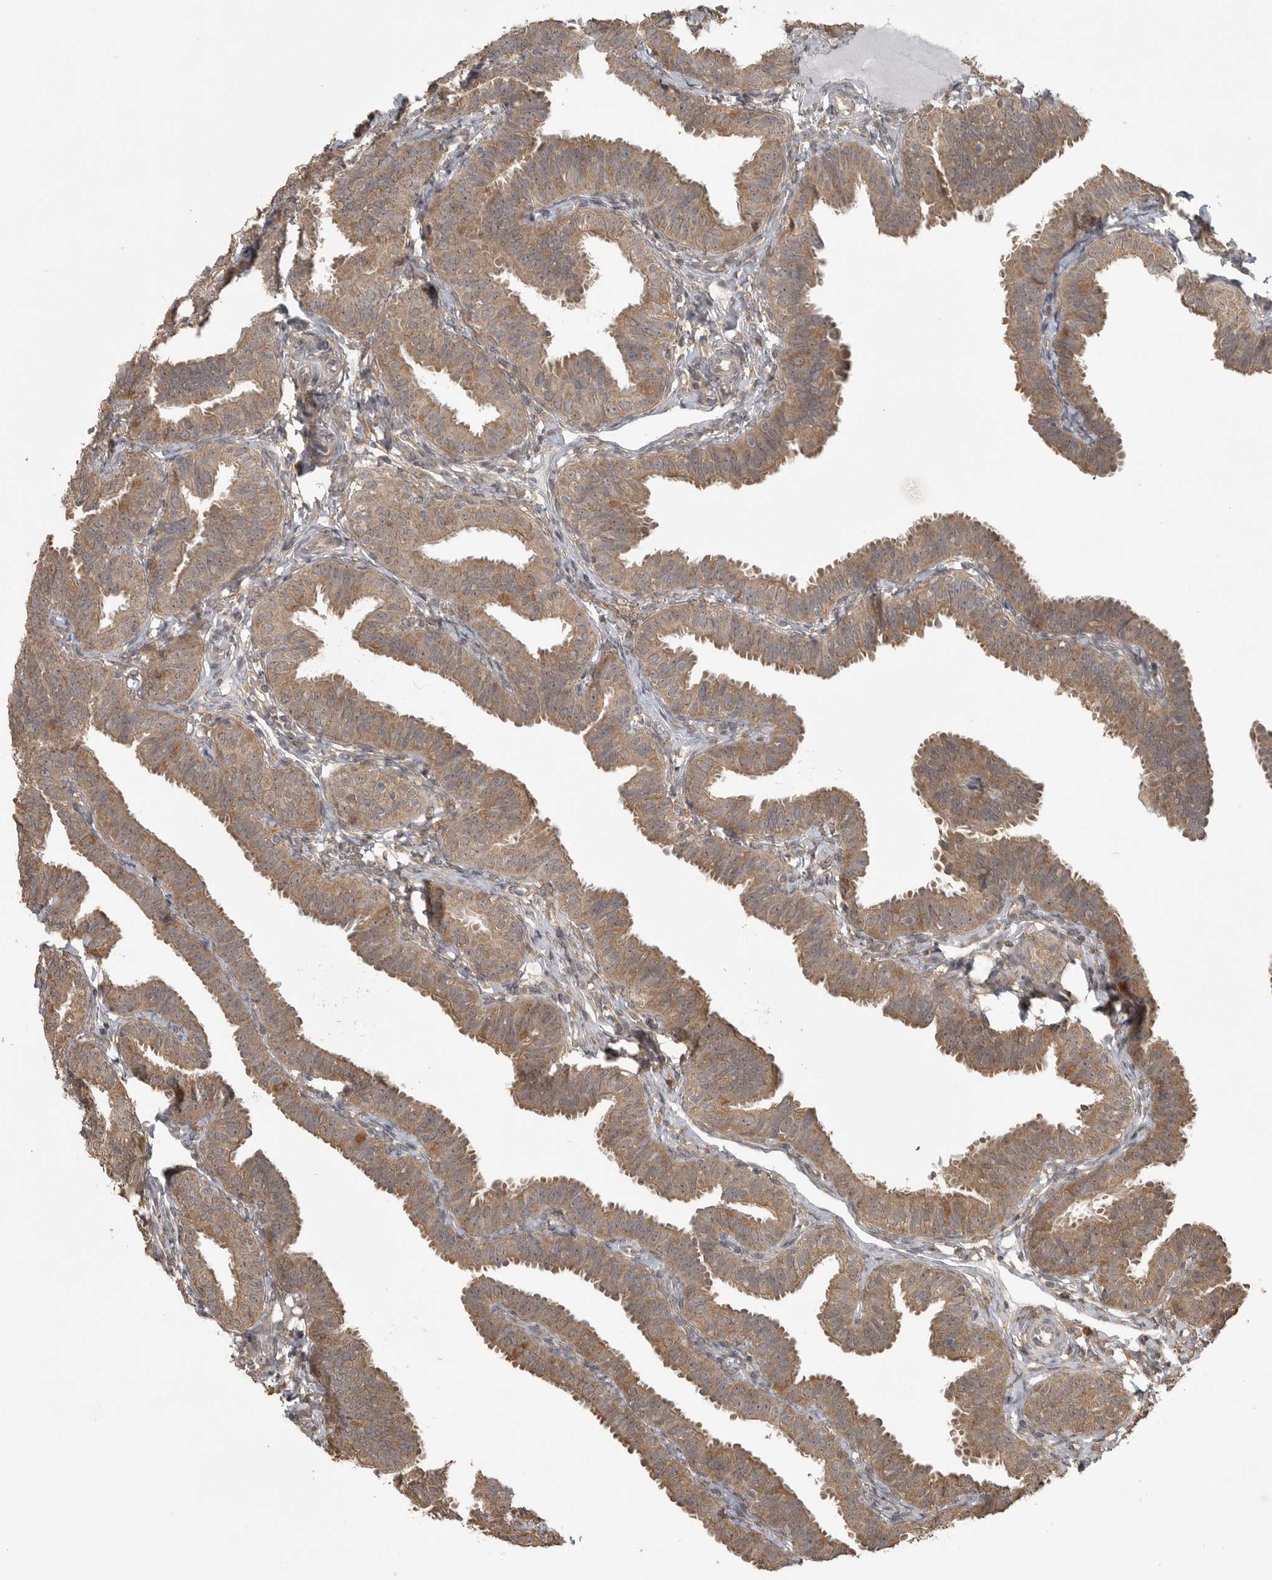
{"staining": {"intensity": "moderate", "quantity": ">75%", "location": "cytoplasmic/membranous"}, "tissue": "fallopian tube", "cell_type": "Glandular cells", "image_type": "normal", "snomed": [{"axis": "morphology", "description": "Normal tissue, NOS"}, {"axis": "topography", "description": "Fallopian tube"}], "caption": "IHC of normal human fallopian tube exhibits medium levels of moderate cytoplasmic/membranous staining in approximately >75% of glandular cells.", "gene": "LLGL1", "patient": {"sex": "female", "age": 35}}